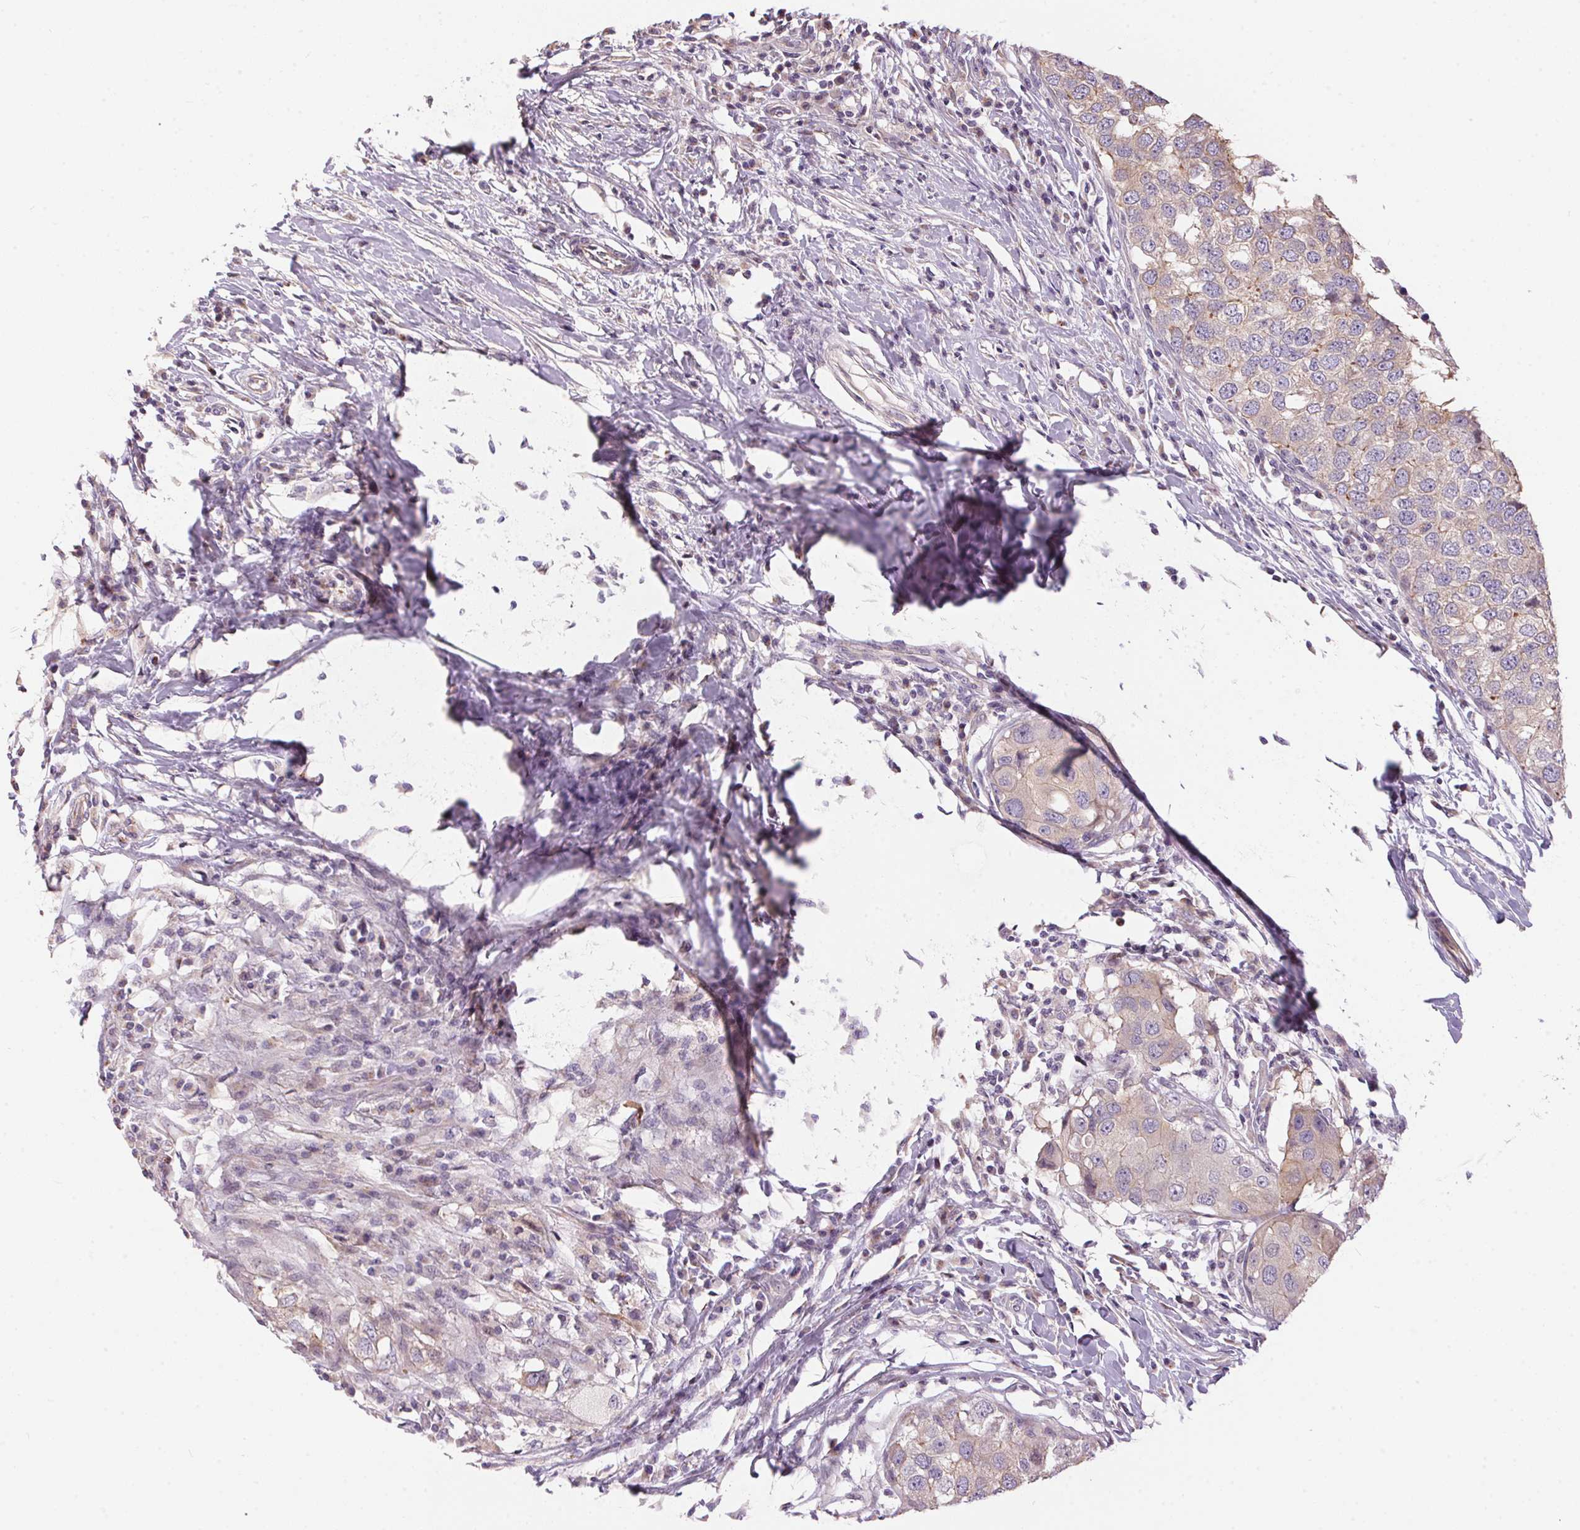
{"staining": {"intensity": "weak", "quantity": "25%-75%", "location": "cytoplasmic/membranous"}, "tissue": "breast cancer", "cell_type": "Tumor cells", "image_type": "cancer", "snomed": [{"axis": "morphology", "description": "Duct carcinoma"}, {"axis": "topography", "description": "Breast"}], "caption": "Breast cancer (infiltrating ductal carcinoma) stained for a protein (brown) exhibits weak cytoplasmic/membranous positive positivity in about 25%-75% of tumor cells.", "gene": "UNC13B", "patient": {"sex": "female", "age": 27}}